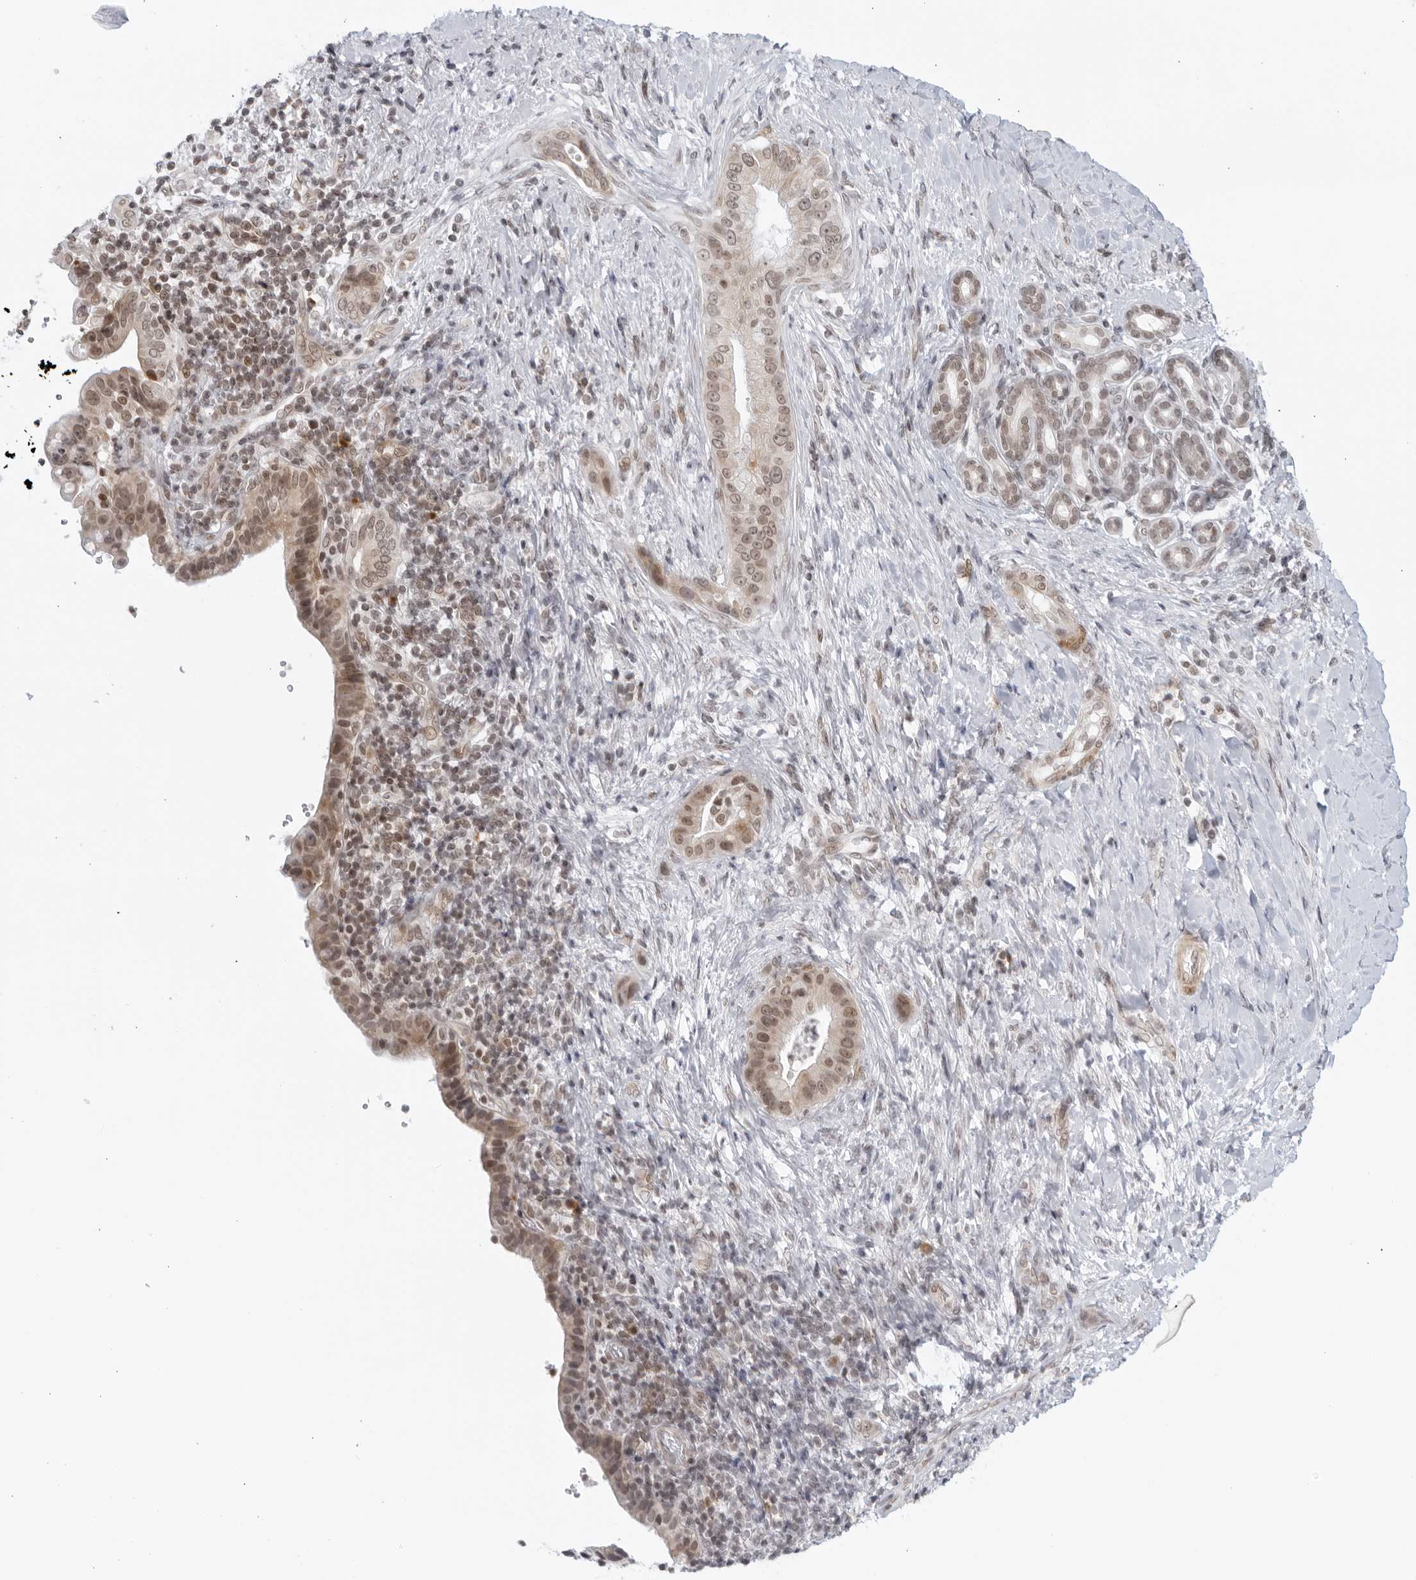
{"staining": {"intensity": "weak", "quantity": "<25%", "location": "cytoplasmic/membranous,nuclear"}, "tissue": "liver cancer", "cell_type": "Tumor cells", "image_type": "cancer", "snomed": [{"axis": "morphology", "description": "Cholangiocarcinoma"}, {"axis": "topography", "description": "Liver"}], "caption": "Liver cancer (cholangiocarcinoma) was stained to show a protein in brown. There is no significant positivity in tumor cells.", "gene": "RAB11FIP3", "patient": {"sex": "female", "age": 54}}